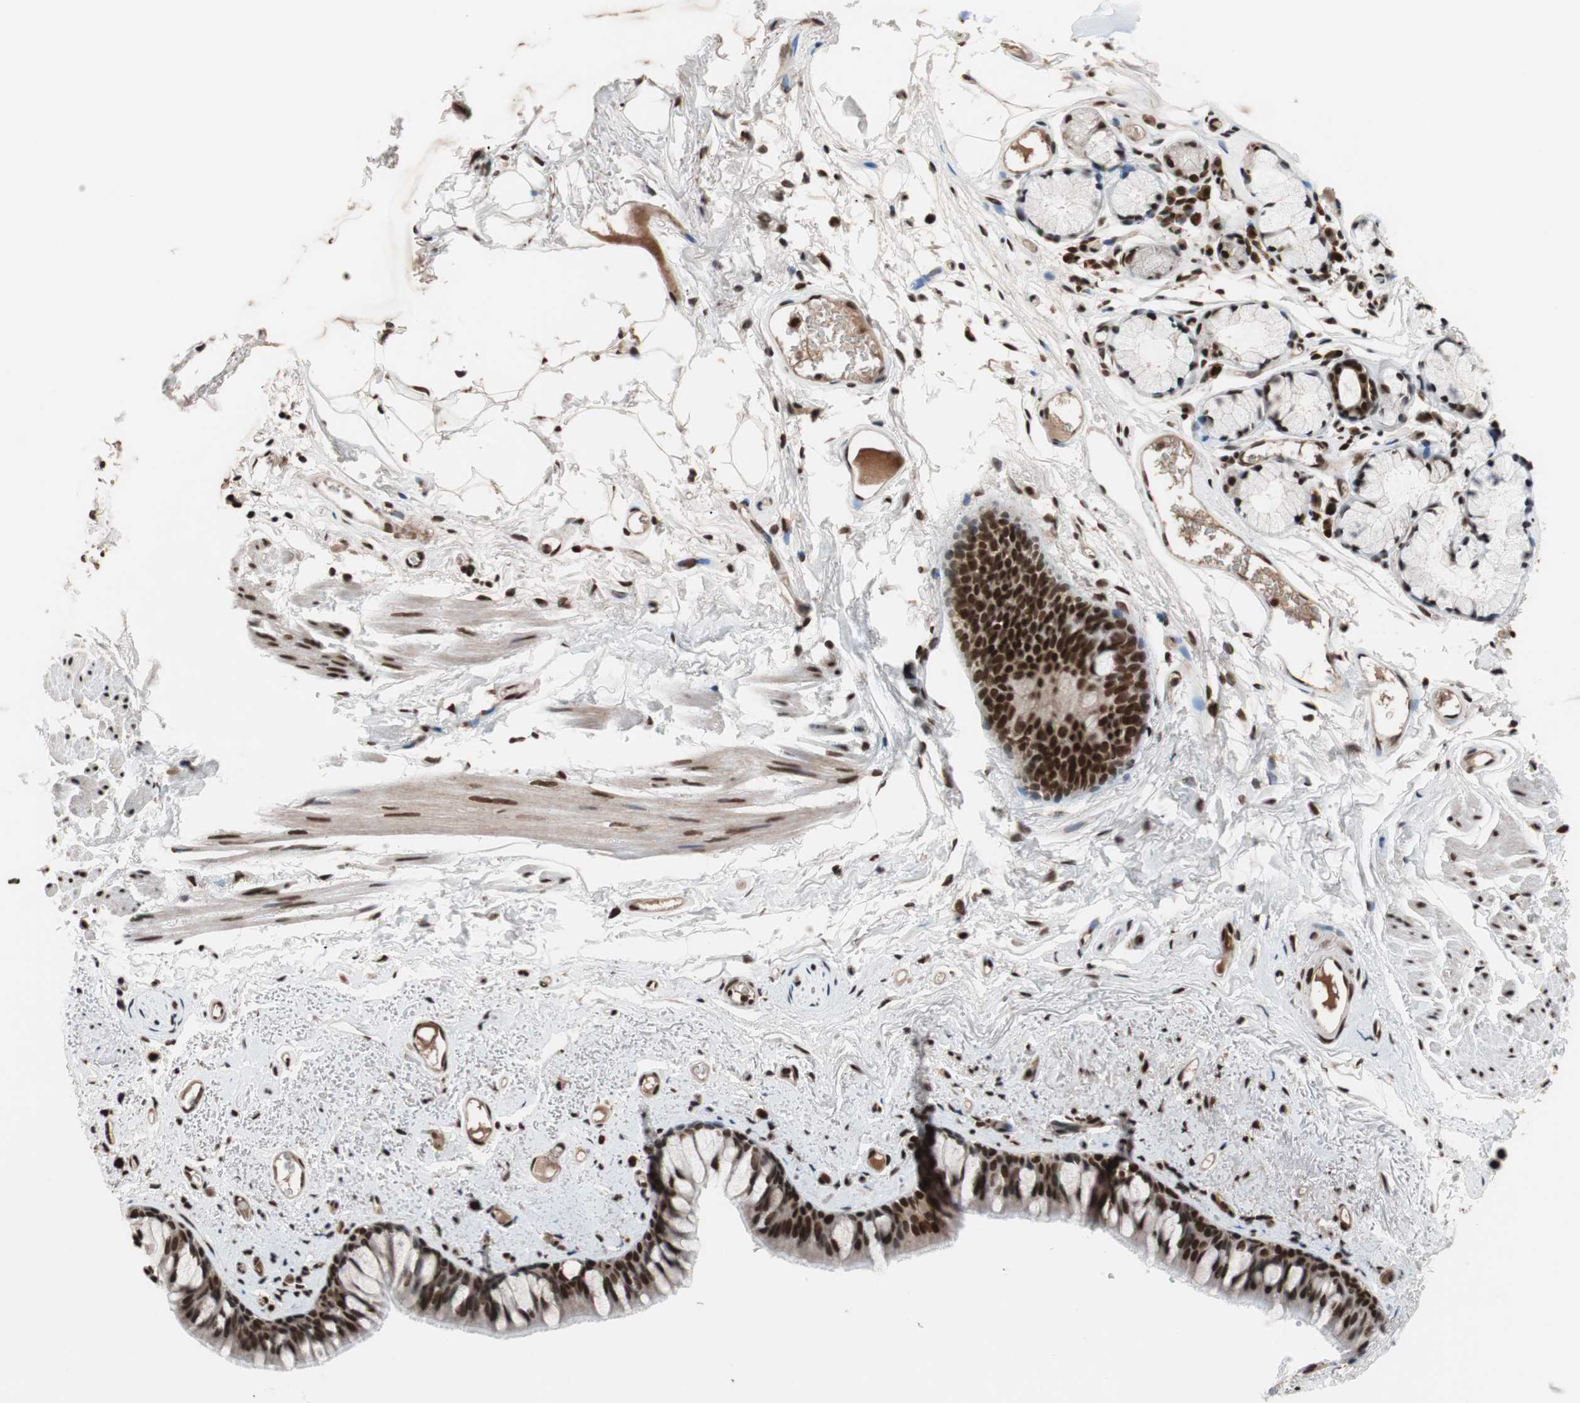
{"staining": {"intensity": "strong", "quantity": ">75%", "location": "nuclear"}, "tissue": "bronchus", "cell_type": "Respiratory epithelial cells", "image_type": "normal", "snomed": [{"axis": "morphology", "description": "Normal tissue, NOS"}, {"axis": "topography", "description": "Bronchus"}], "caption": "High-magnification brightfield microscopy of benign bronchus stained with DAB (3,3'-diaminobenzidine) (brown) and counterstained with hematoxylin (blue). respiratory epithelial cells exhibit strong nuclear expression is appreciated in about>75% of cells.", "gene": "CHAMP1", "patient": {"sex": "female", "age": 73}}